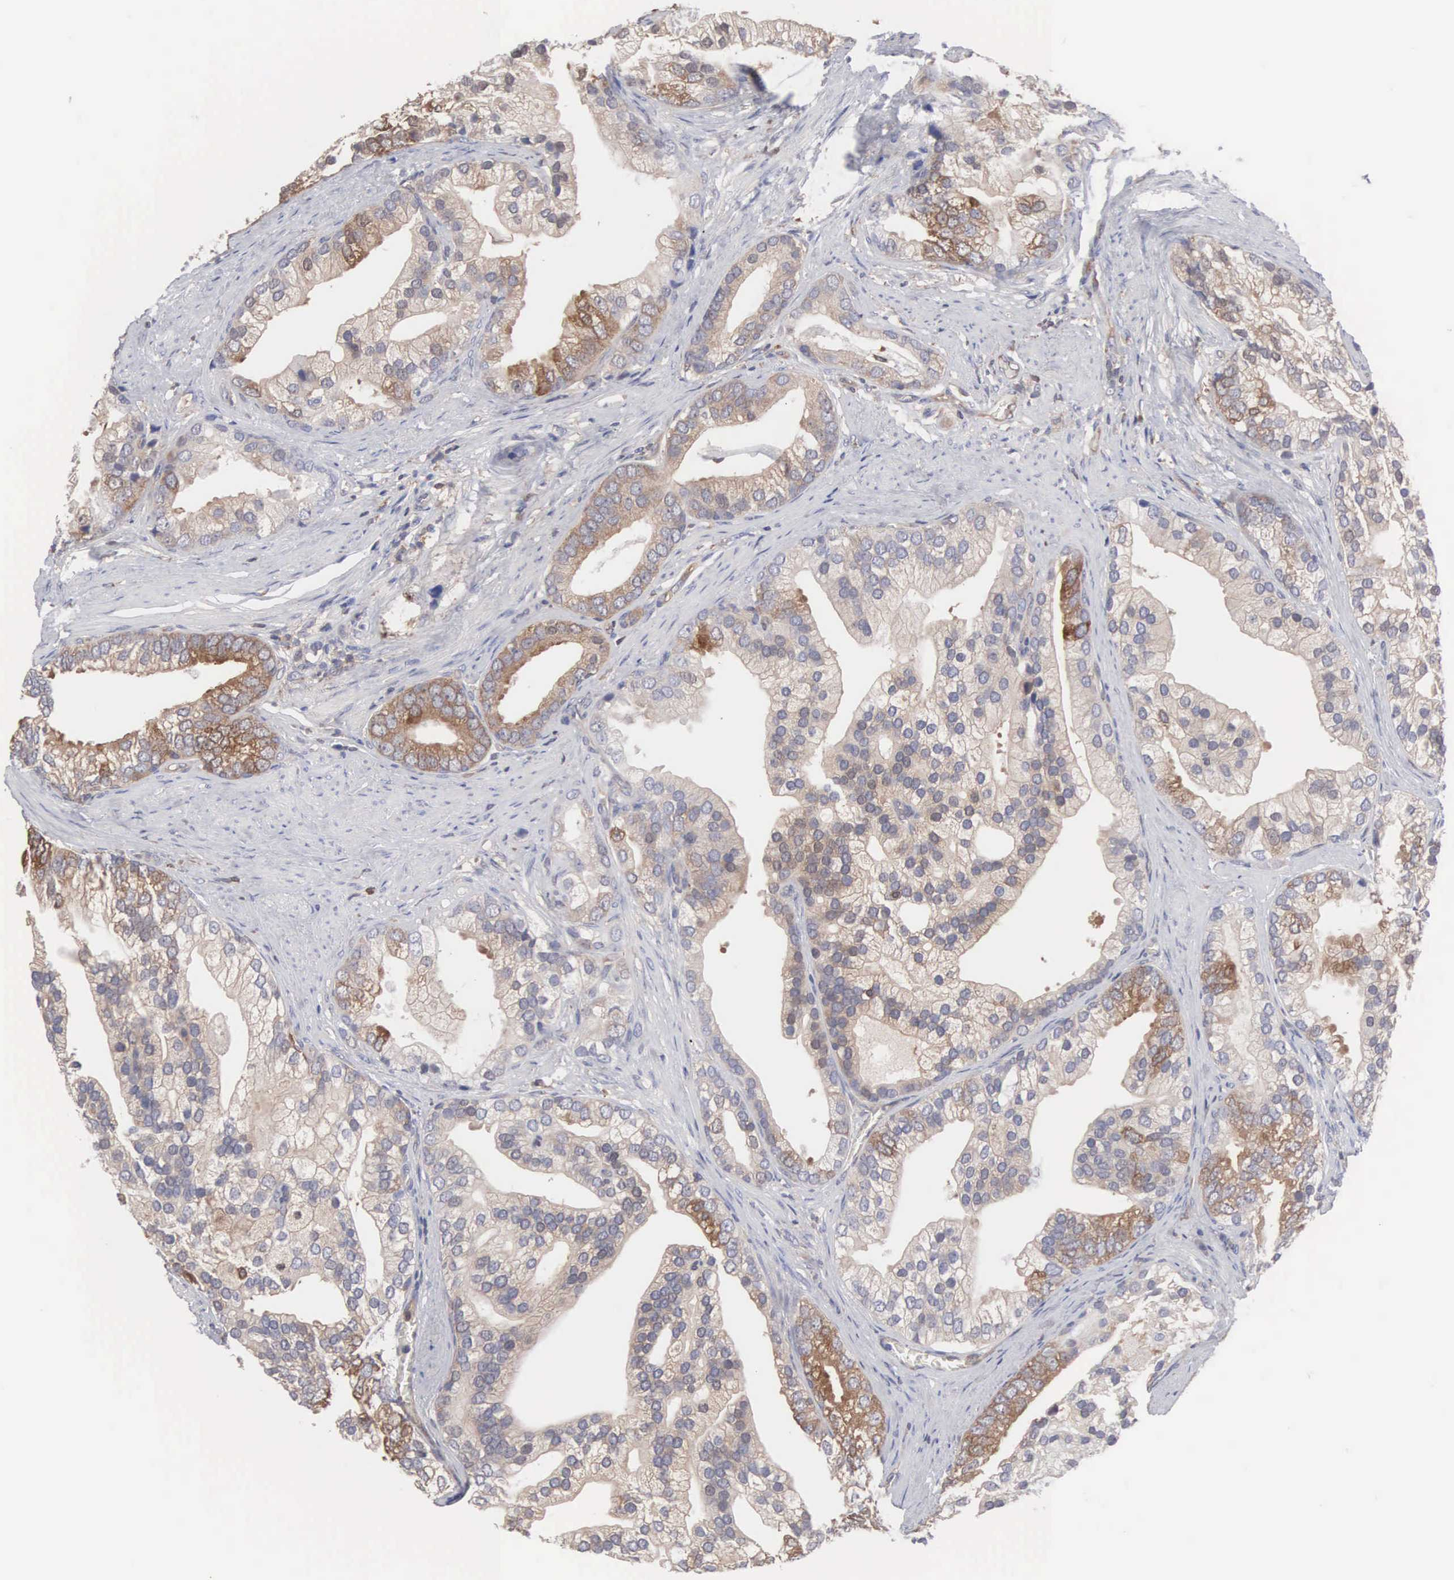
{"staining": {"intensity": "moderate", "quantity": "25%-75%", "location": "cytoplasmic/membranous"}, "tissue": "prostate cancer", "cell_type": "Tumor cells", "image_type": "cancer", "snomed": [{"axis": "morphology", "description": "Adenocarcinoma, Medium grade"}, {"axis": "topography", "description": "Prostate"}], "caption": "Immunohistochemical staining of human prostate cancer reveals medium levels of moderate cytoplasmic/membranous protein expression in about 25%-75% of tumor cells. The protein of interest is shown in brown color, while the nuclei are stained blue.", "gene": "MTHFD1", "patient": {"sex": "male", "age": 65}}